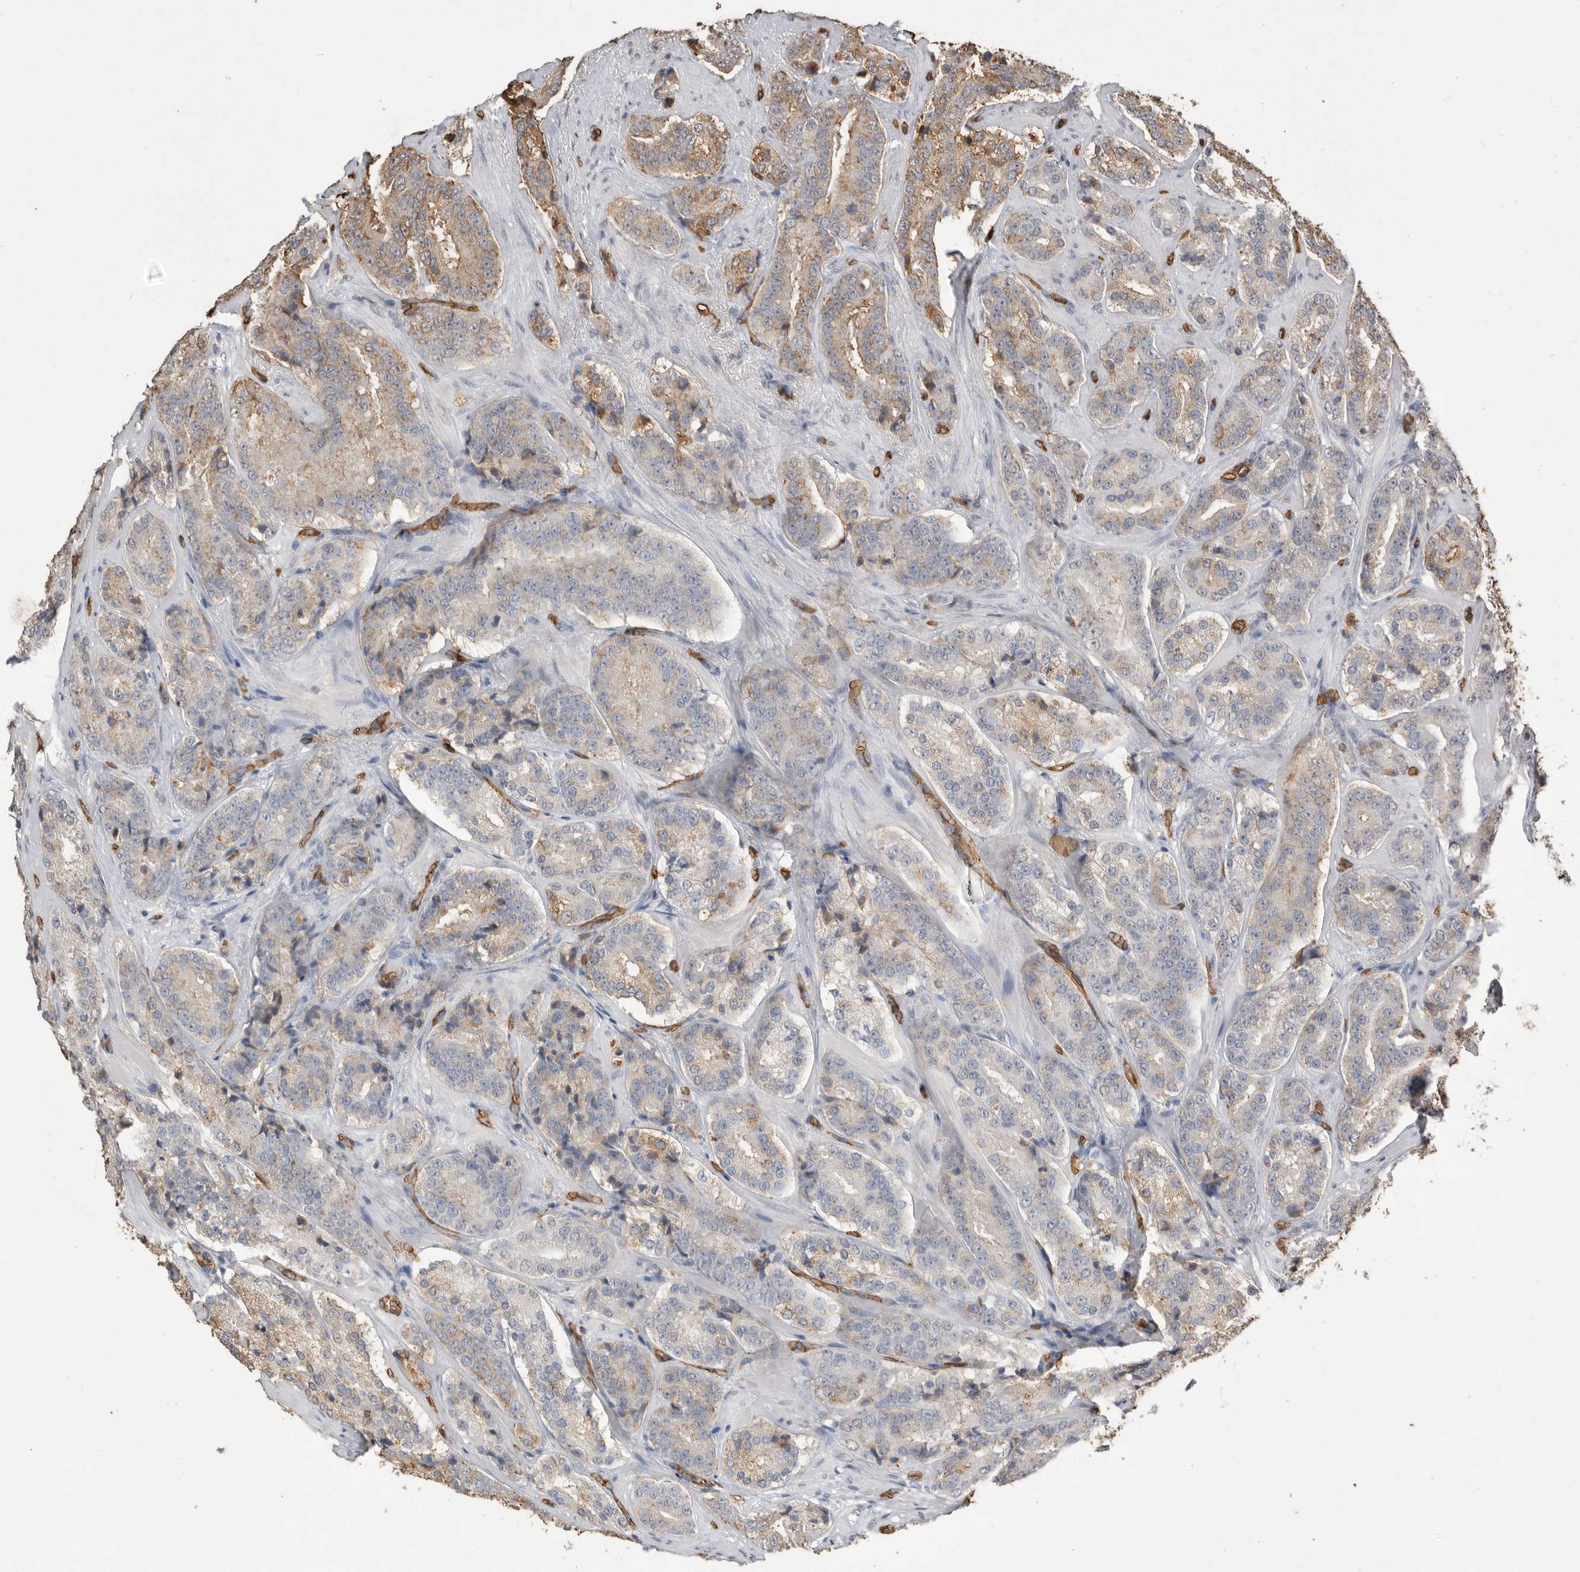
{"staining": {"intensity": "weak", "quantity": "25%-75%", "location": "cytoplasmic/membranous"}, "tissue": "prostate cancer", "cell_type": "Tumor cells", "image_type": "cancer", "snomed": [{"axis": "morphology", "description": "Adenocarcinoma, High grade"}, {"axis": "topography", "description": "Prostate"}], "caption": "Tumor cells display weak cytoplasmic/membranous expression in approximately 25%-75% of cells in high-grade adenocarcinoma (prostate).", "gene": "IL27", "patient": {"sex": "male", "age": 60}}